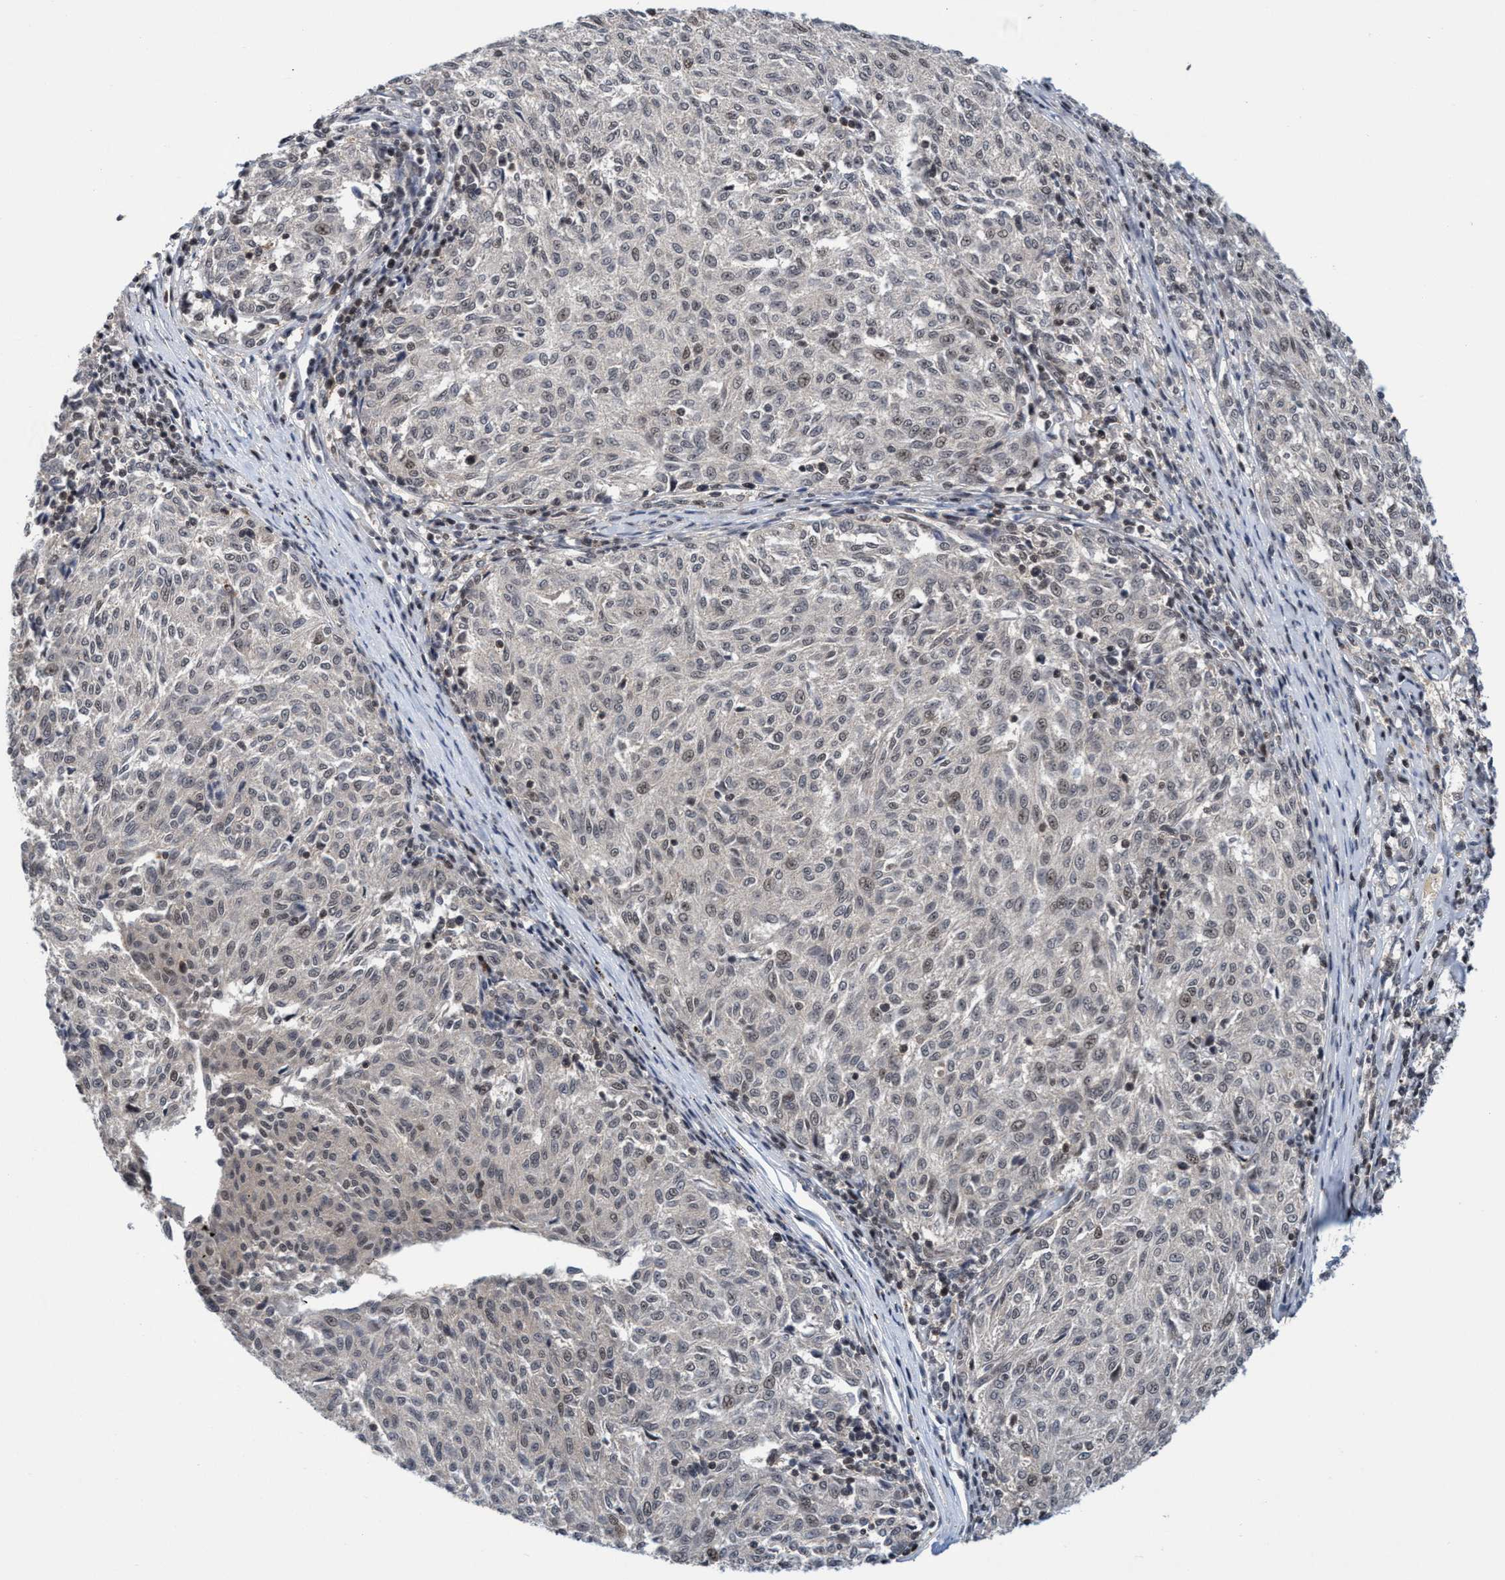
{"staining": {"intensity": "weak", "quantity": "<25%", "location": "nuclear"}, "tissue": "melanoma", "cell_type": "Tumor cells", "image_type": "cancer", "snomed": [{"axis": "morphology", "description": "Malignant melanoma, NOS"}, {"axis": "topography", "description": "Skin"}], "caption": "Micrograph shows no significant protein staining in tumor cells of malignant melanoma.", "gene": "C9orf78", "patient": {"sex": "female", "age": 72}}